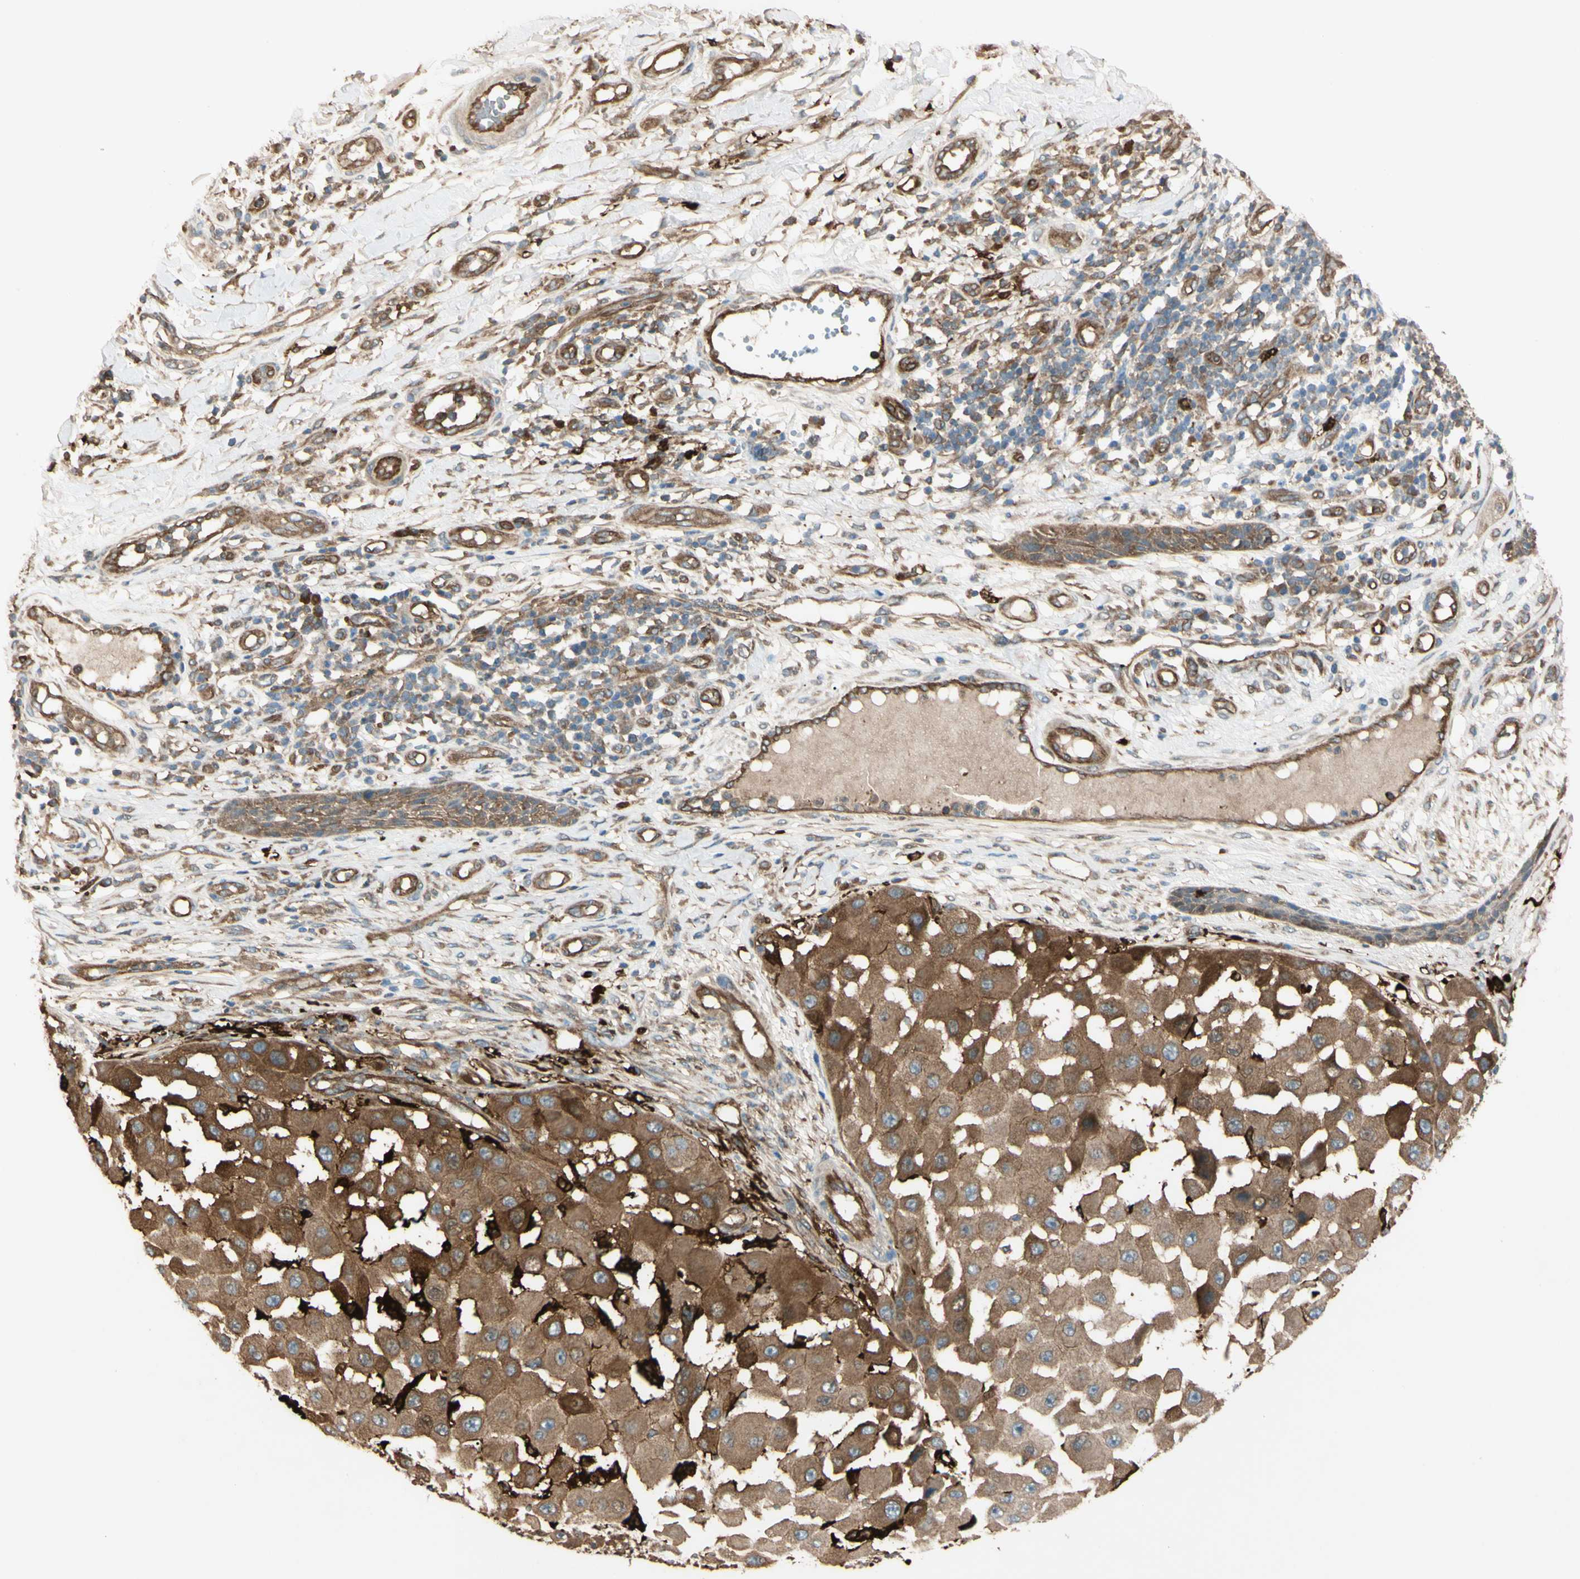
{"staining": {"intensity": "moderate", "quantity": ">75%", "location": "cytoplasmic/membranous"}, "tissue": "melanoma", "cell_type": "Tumor cells", "image_type": "cancer", "snomed": [{"axis": "morphology", "description": "Malignant melanoma, NOS"}, {"axis": "topography", "description": "Skin"}], "caption": "DAB immunohistochemical staining of melanoma displays moderate cytoplasmic/membranous protein staining in approximately >75% of tumor cells. Ihc stains the protein in brown and the nuclei are stained blue.", "gene": "PTPN12", "patient": {"sex": "female", "age": 81}}